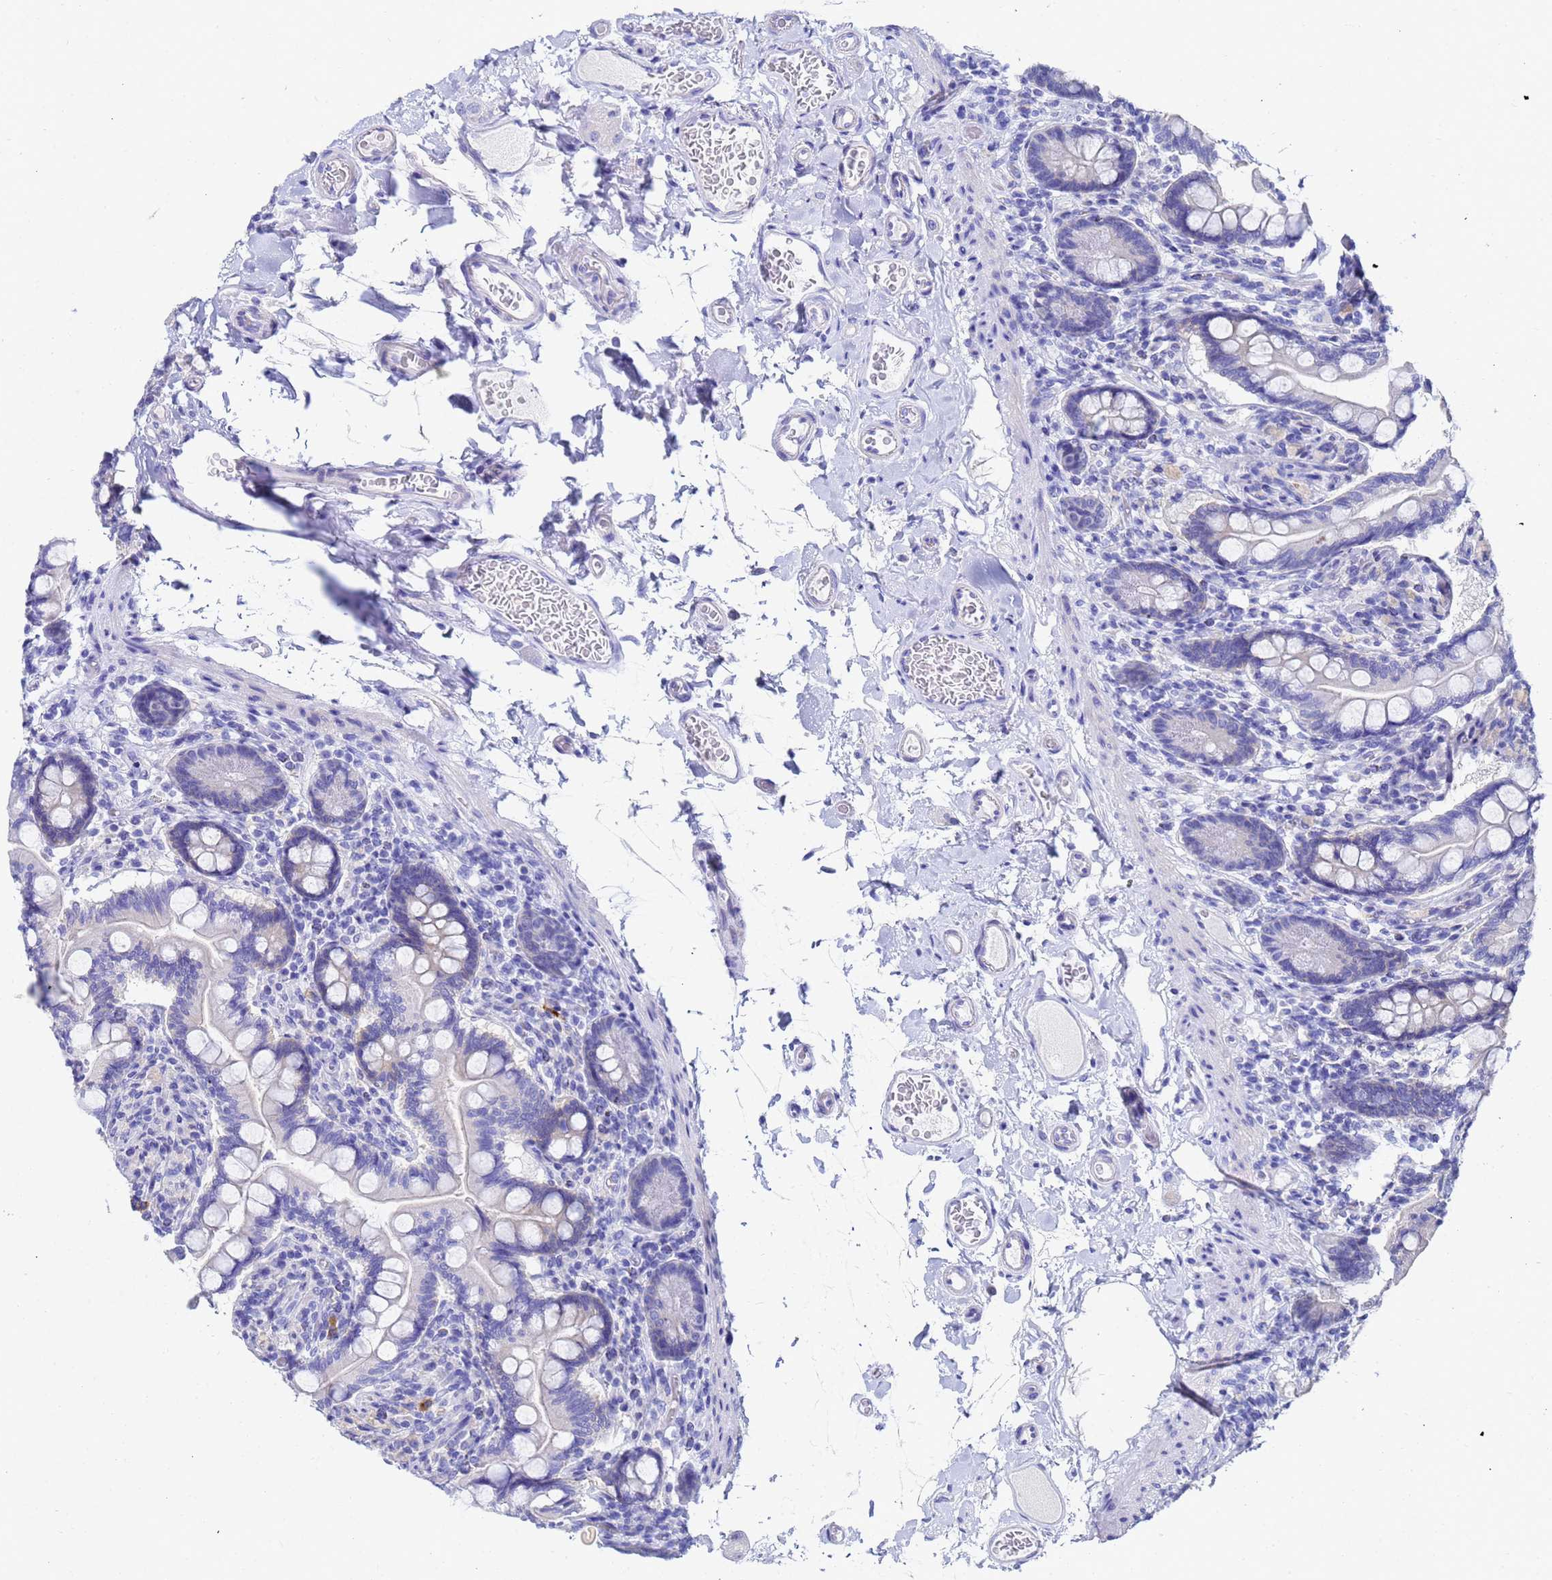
{"staining": {"intensity": "negative", "quantity": "none", "location": "none"}, "tissue": "small intestine", "cell_type": "Glandular cells", "image_type": "normal", "snomed": [{"axis": "morphology", "description": "Normal tissue, NOS"}, {"axis": "topography", "description": "Small intestine"}], "caption": "This is a photomicrograph of immunohistochemistry staining of unremarkable small intestine, which shows no expression in glandular cells. Brightfield microscopy of immunohistochemistry stained with DAB (3,3'-diaminobenzidine) (brown) and hematoxylin (blue), captured at high magnification.", "gene": "C2orf72", "patient": {"sex": "female", "age": 64}}